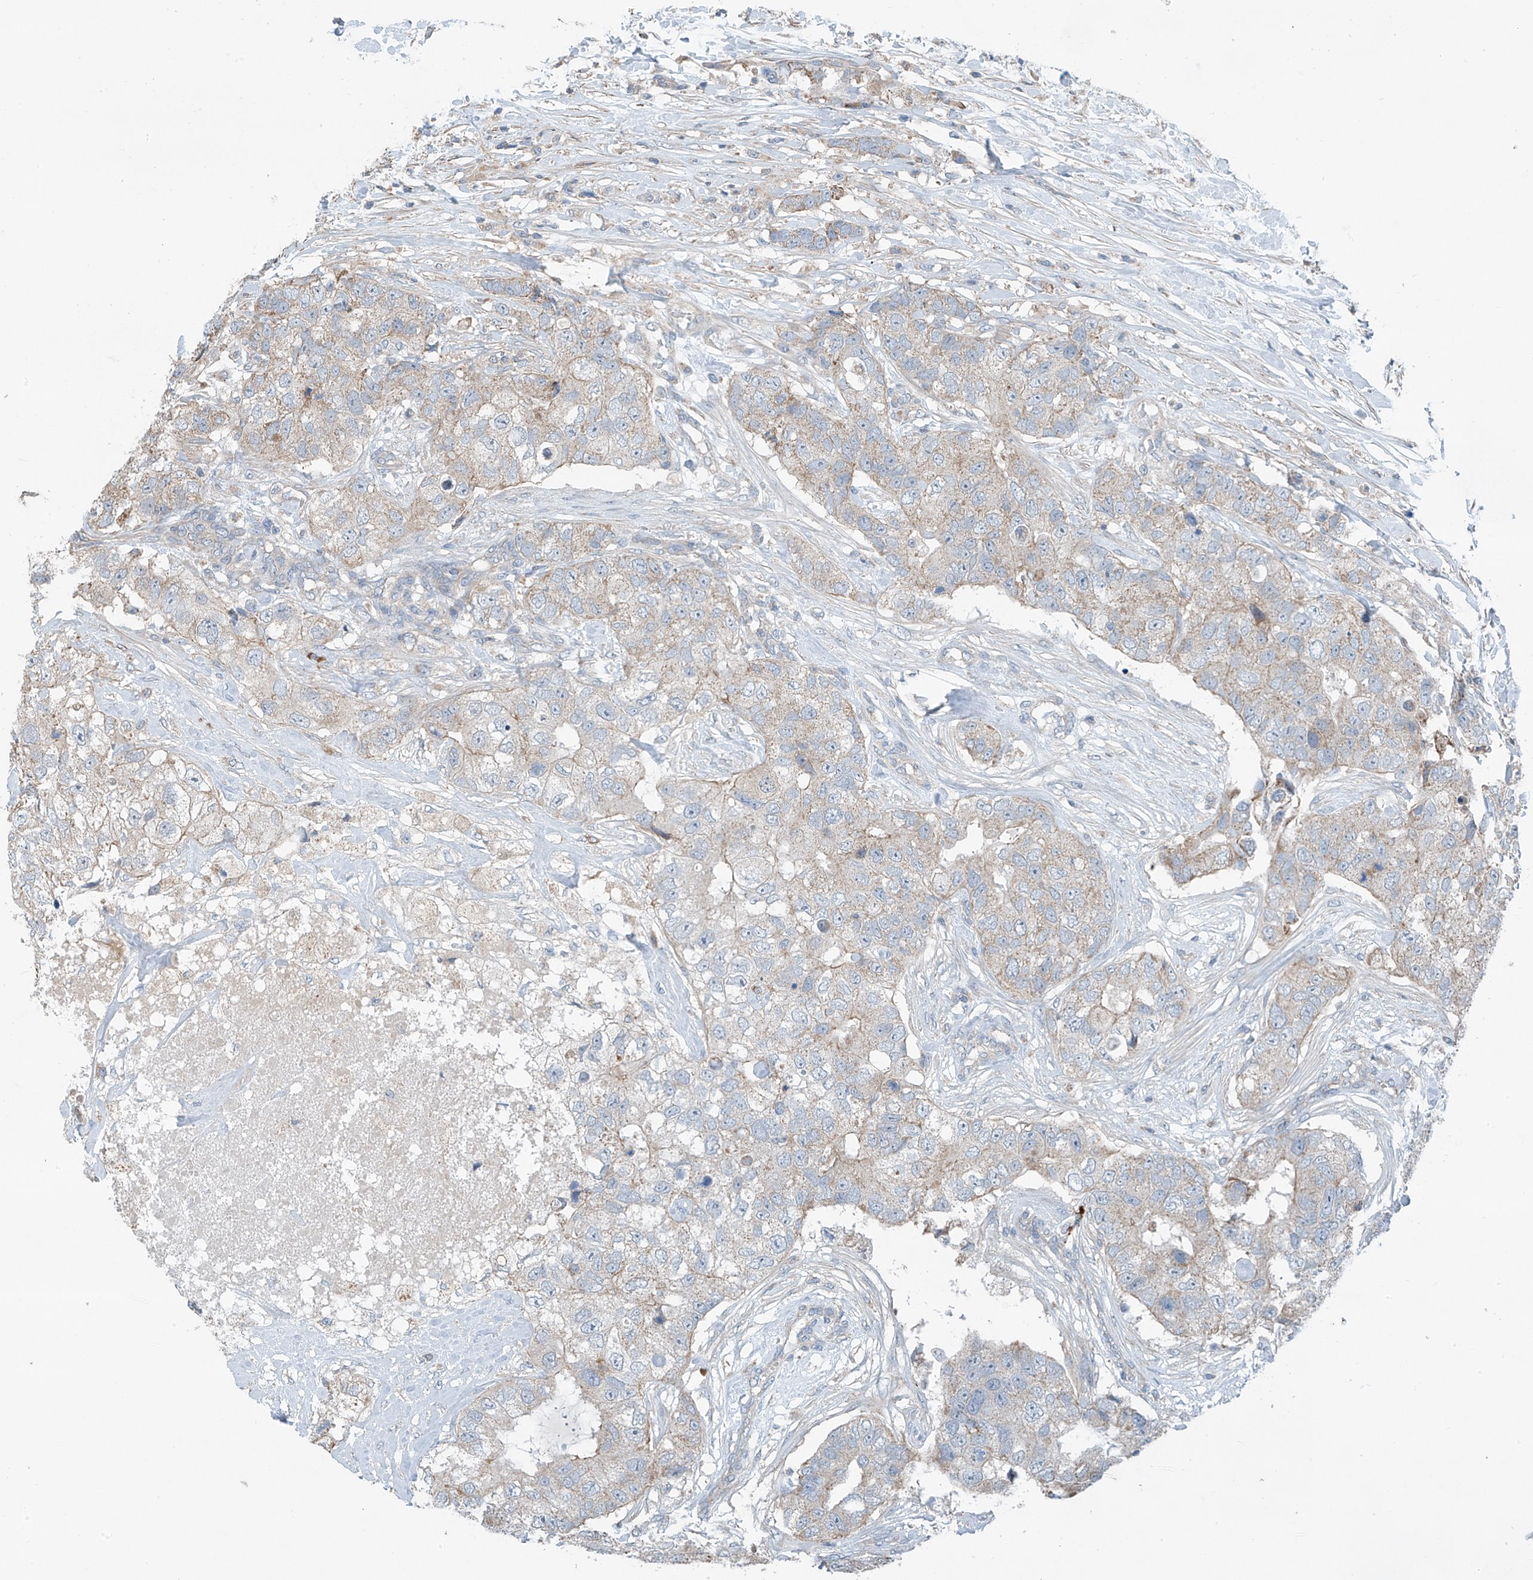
{"staining": {"intensity": "weak", "quantity": "<25%", "location": "cytoplasmic/membranous"}, "tissue": "breast cancer", "cell_type": "Tumor cells", "image_type": "cancer", "snomed": [{"axis": "morphology", "description": "Duct carcinoma"}, {"axis": "topography", "description": "Breast"}], "caption": "Human breast invasive ductal carcinoma stained for a protein using immunohistochemistry (IHC) demonstrates no positivity in tumor cells.", "gene": "SYN3", "patient": {"sex": "female", "age": 62}}